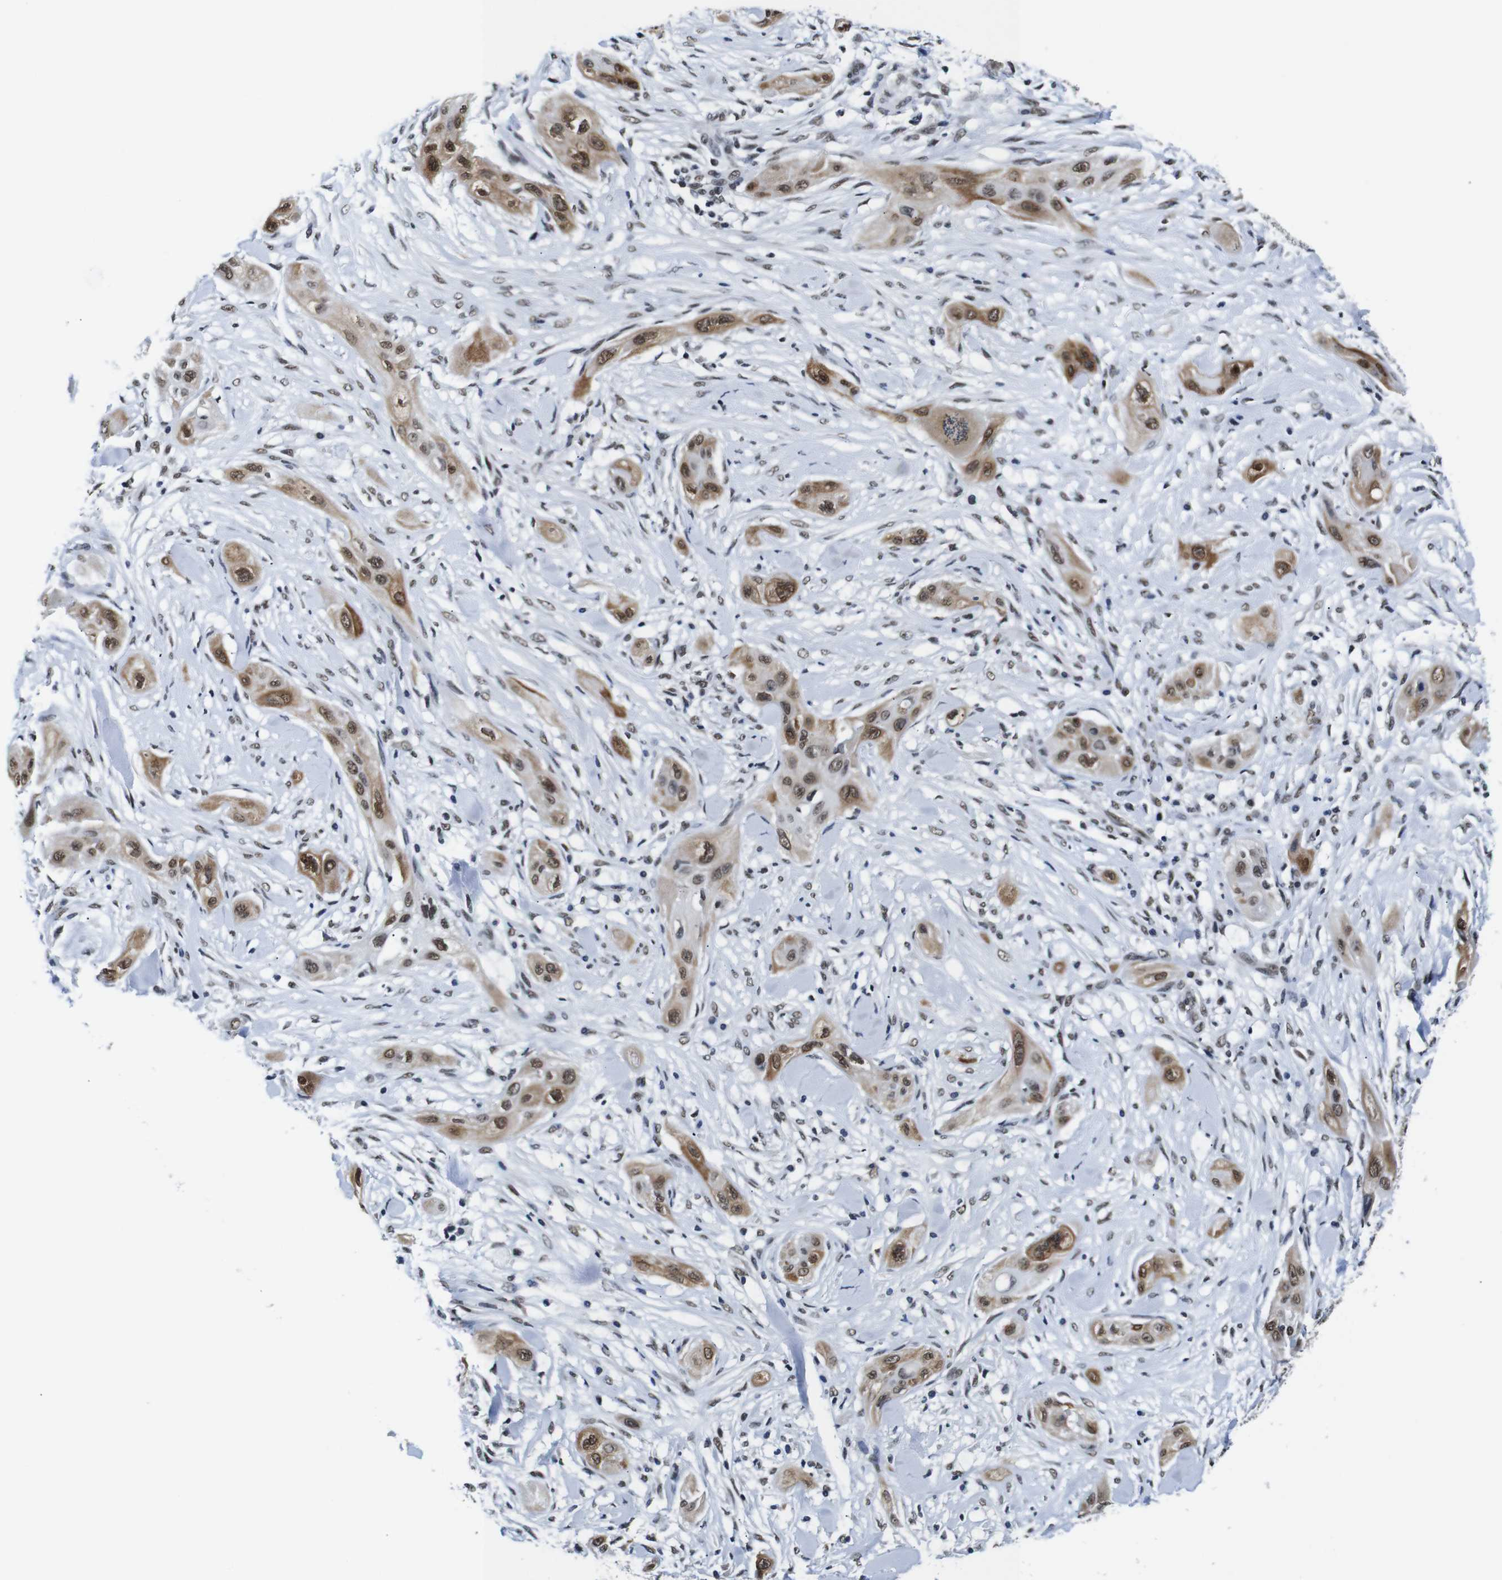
{"staining": {"intensity": "moderate", "quantity": ">75%", "location": "cytoplasmic/membranous,nuclear"}, "tissue": "lung cancer", "cell_type": "Tumor cells", "image_type": "cancer", "snomed": [{"axis": "morphology", "description": "Squamous cell carcinoma, NOS"}, {"axis": "topography", "description": "Lung"}], "caption": "Immunohistochemistry (IHC) micrograph of neoplastic tissue: human lung cancer stained using IHC demonstrates medium levels of moderate protein expression localized specifically in the cytoplasmic/membranous and nuclear of tumor cells, appearing as a cytoplasmic/membranous and nuclear brown color.", "gene": "ILDR2", "patient": {"sex": "female", "age": 47}}